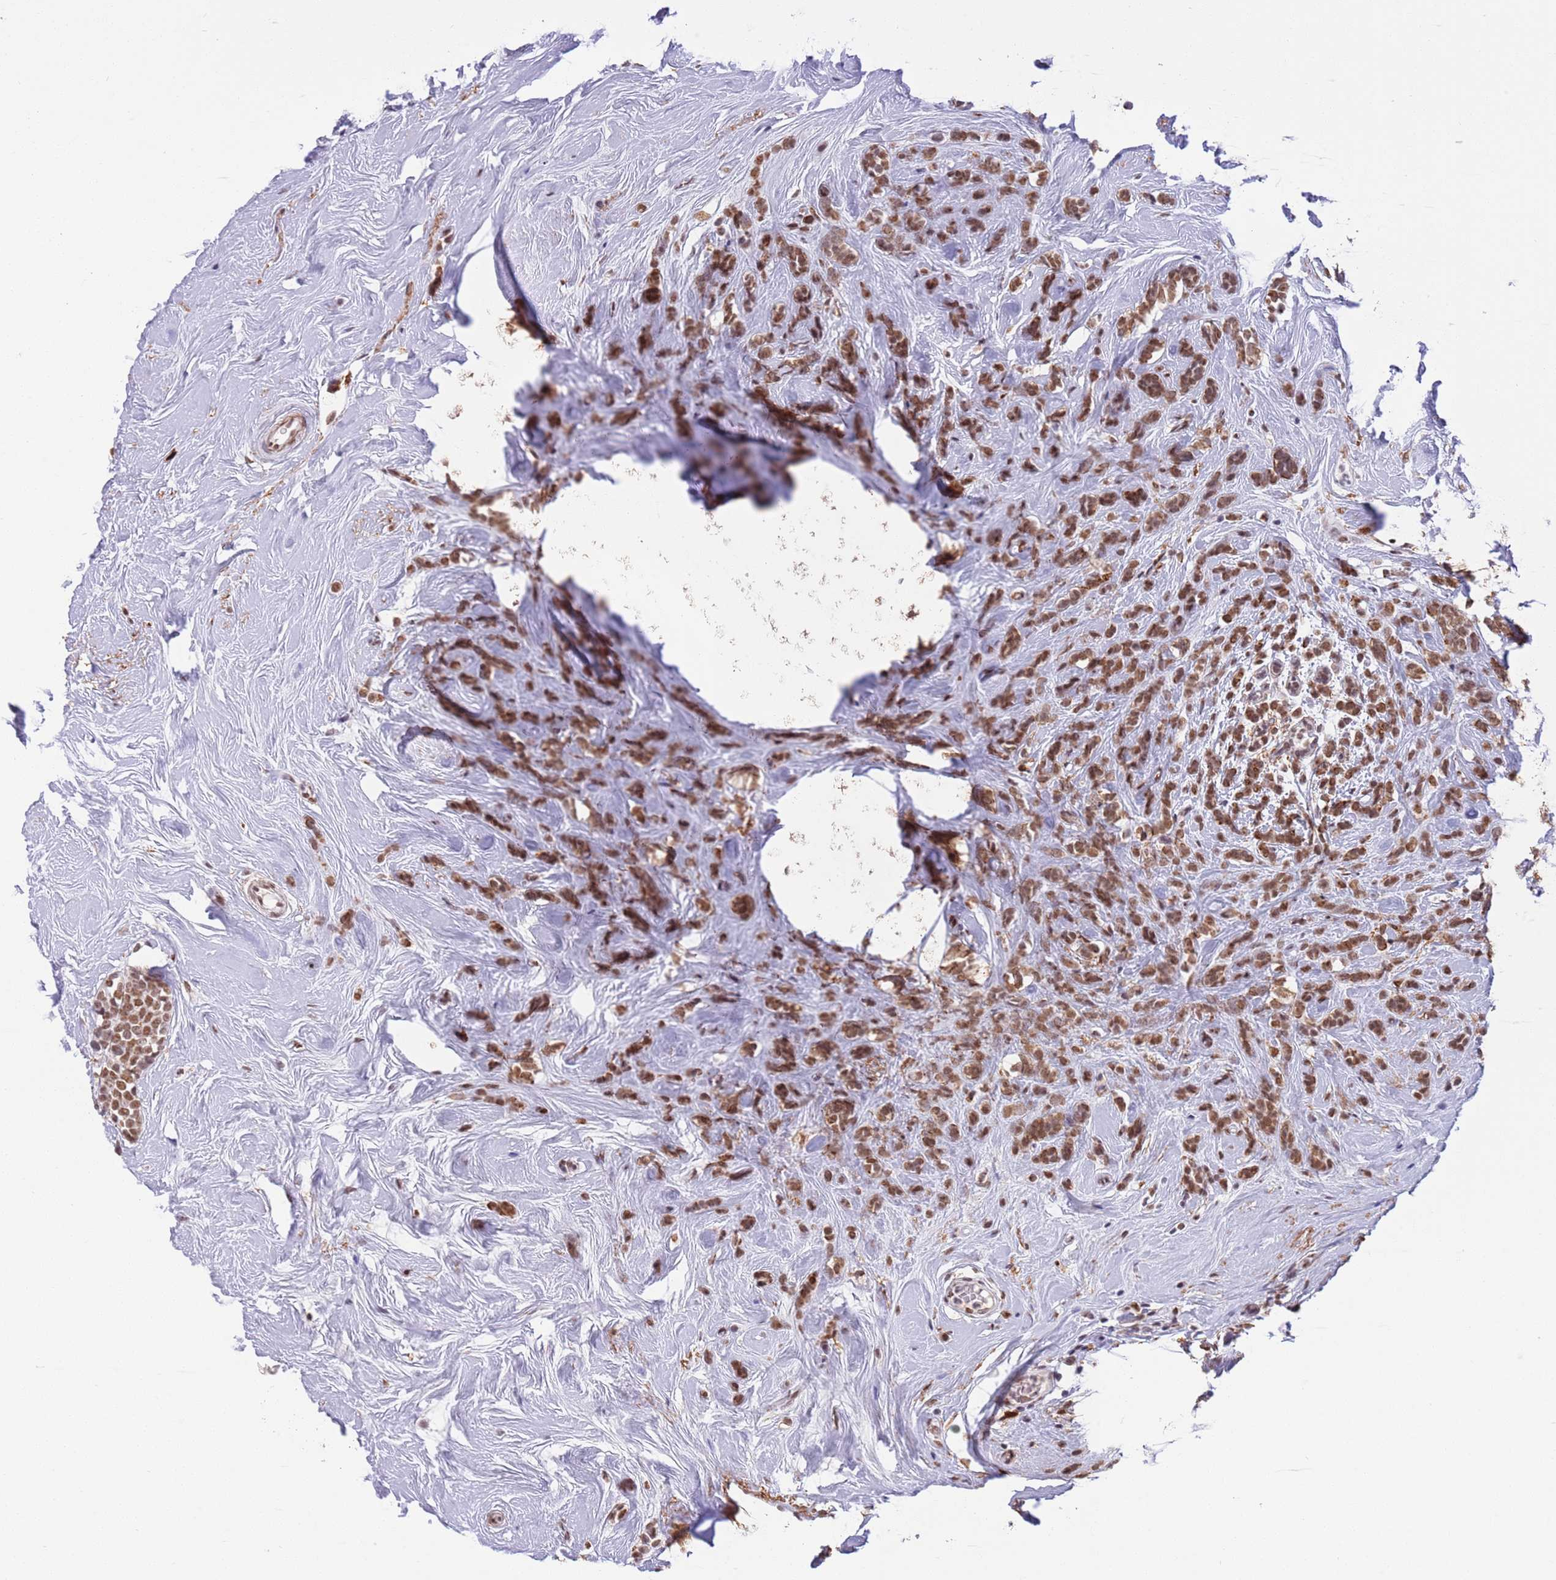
{"staining": {"intensity": "moderate", "quantity": ">75%", "location": "nuclear"}, "tissue": "breast cancer", "cell_type": "Tumor cells", "image_type": "cancer", "snomed": [{"axis": "morphology", "description": "Lobular carcinoma"}, {"axis": "topography", "description": "Breast"}], "caption": "Breast cancer stained with a brown dye shows moderate nuclear positive staining in about >75% of tumor cells.", "gene": "TRIM32", "patient": {"sex": "female", "age": 58}}